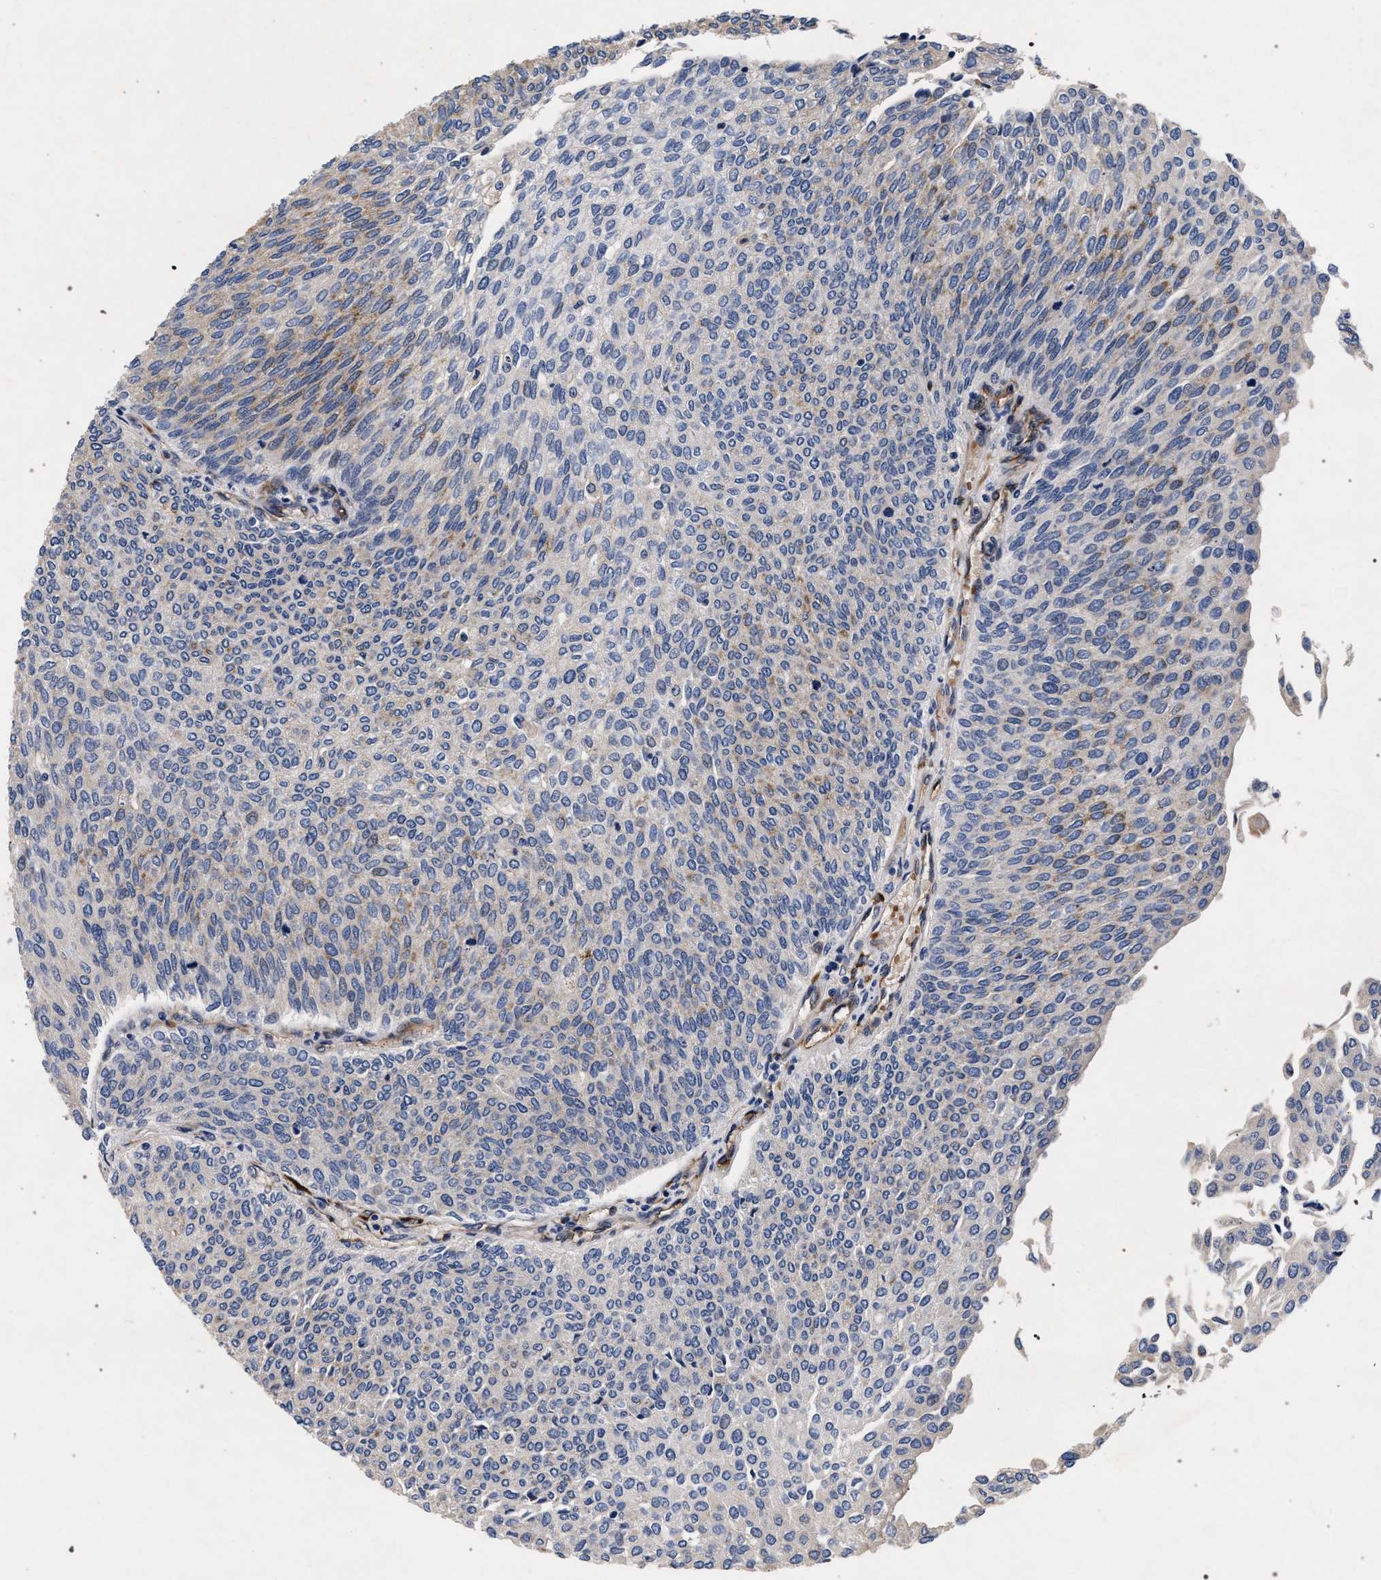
{"staining": {"intensity": "weak", "quantity": "<25%", "location": "cytoplasmic/membranous"}, "tissue": "urothelial cancer", "cell_type": "Tumor cells", "image_type": "cancer", "snomed": [{"axis": "morphology", "description": "Urothelial carcinoma, Low grade"}, {"axis": "topography", "description": "Urinary bladder"}], "caption": "Immunohistochemical staining of human urothelial cancer exhibits no significant staining in tumor cells.", "gene": "NEK7", "patient": {"sex": "female", "age": 79}}